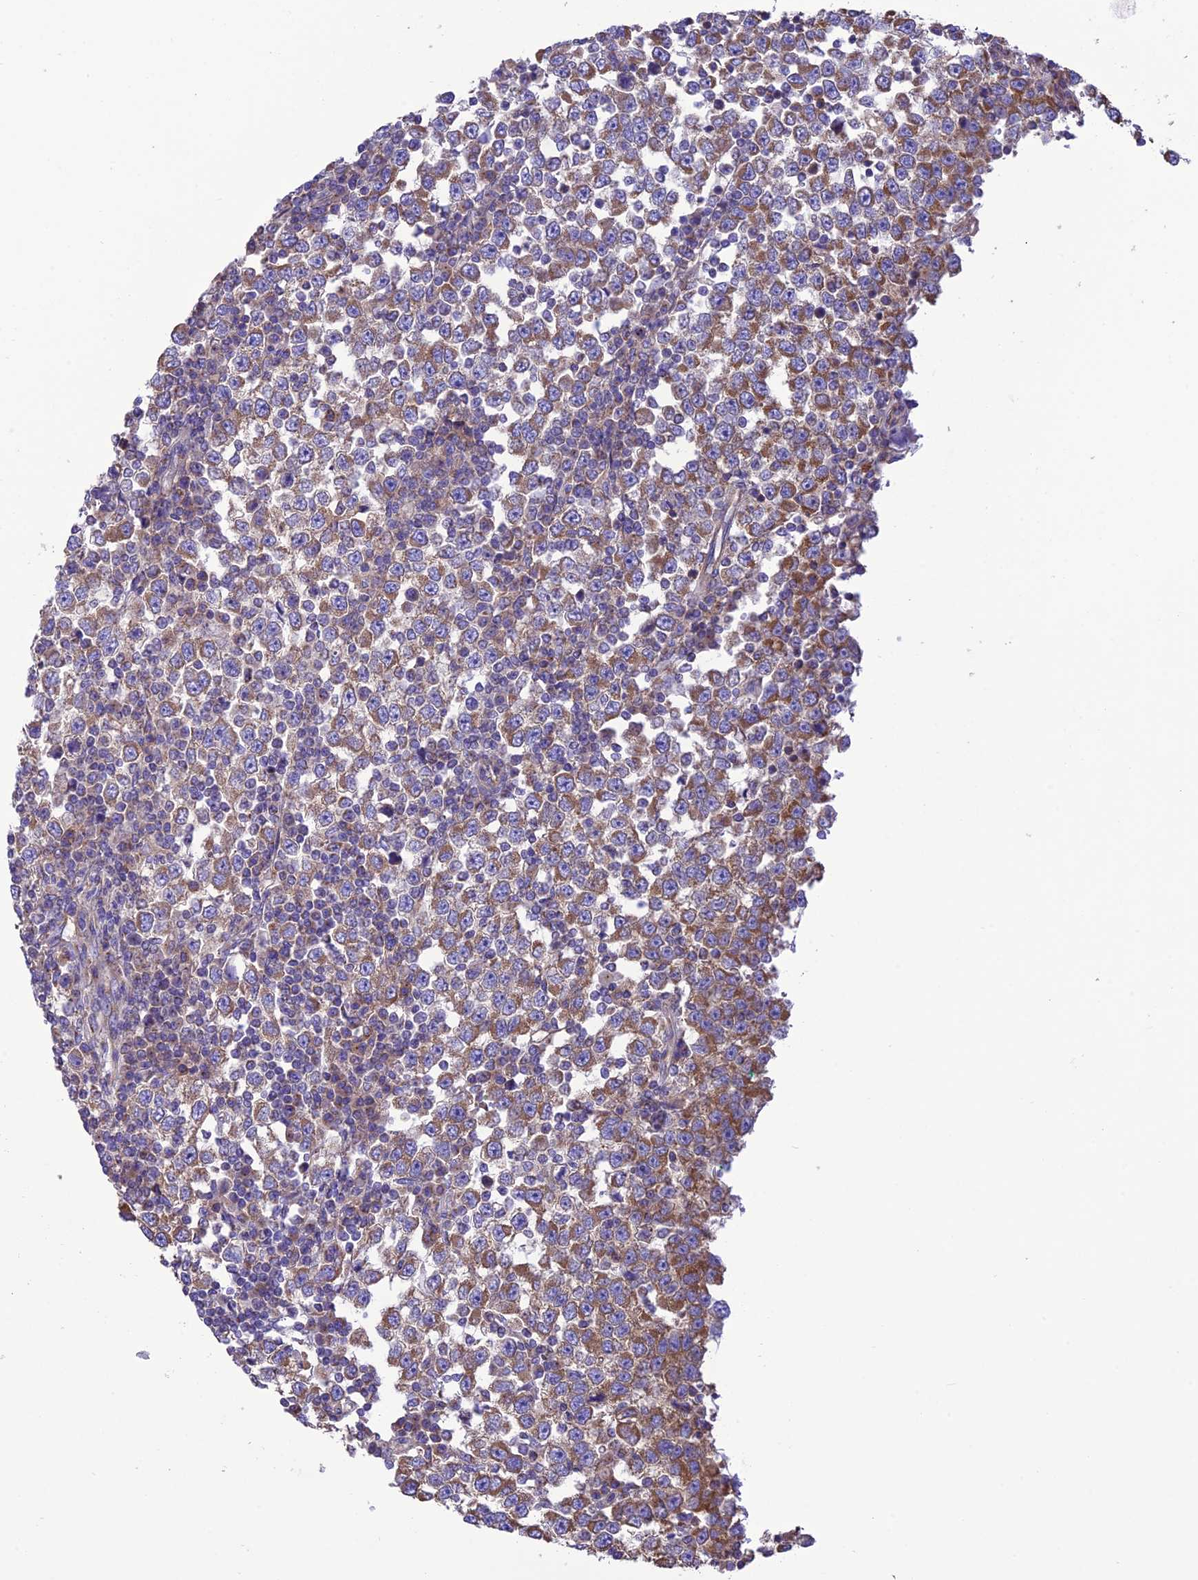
{"staining": {"intensity": "moderate", "quantity": ">75%", "location": "cytoplasmic/membranous"}, "tissue": "testis cancer", "cell_type": "Tumor cells", "image_type": "cancer", "snomed": [{"axis": "morphology", "description": "Seminoma, NOS"}, {"axis": "topography", "description": "Testis"}], "caption": "High-power microscopy captured an immunohistochemistry micrograph of testis cancer, revealing moderate cytoplasmic/membranous positivity in approximately >75% of tumor cells.", "gene": "MAP3K12", "patient": {"sex": "male", "age": 65}}